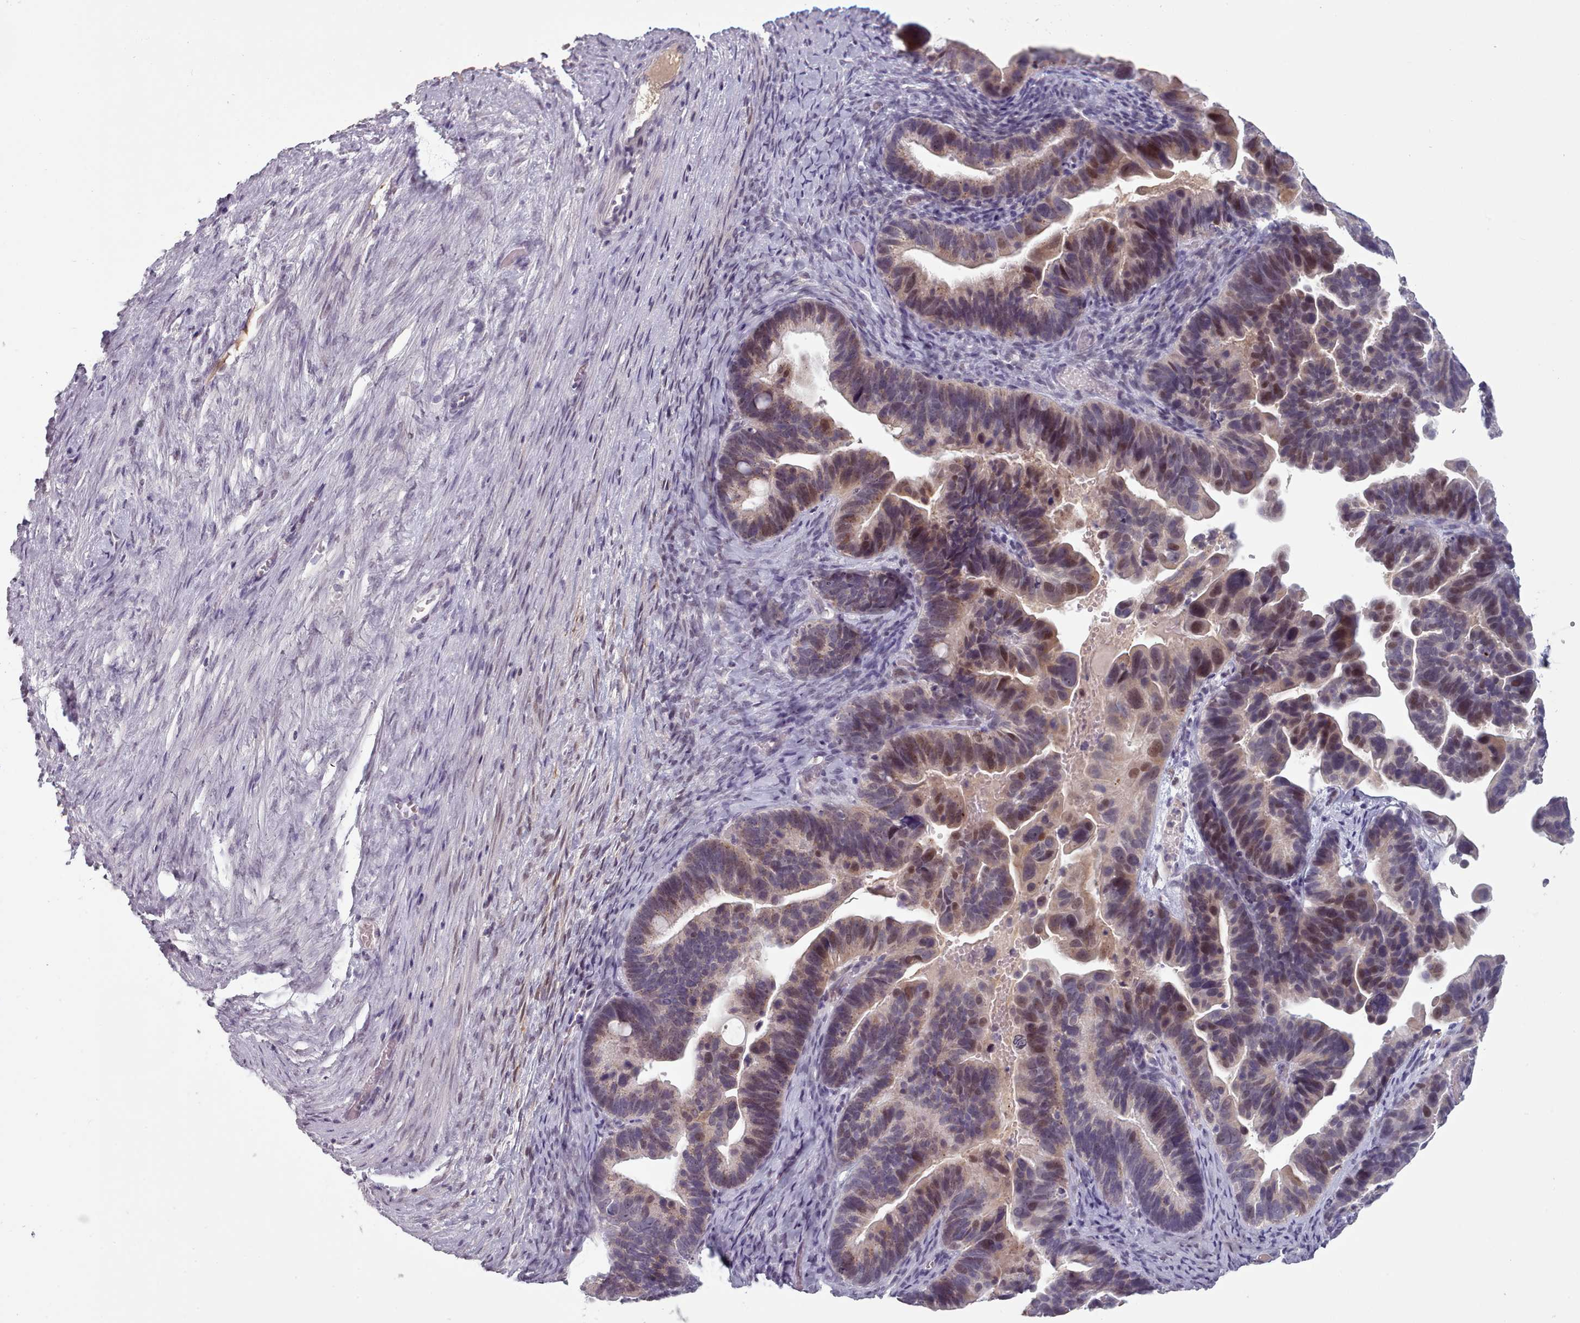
{"staining": {"intensity": "moderate", "quantity": "25%-75%", "location": "cytoplasmic/membranous,nuclear"}, "tissue": "ovarian cancer", "cell_type": "Tumor cells", "image_type": "cancer", "snomed": [{"axis": "morphology", "description": "Cystadenocarcinoma, serous, NOS"}, {"axis": "topography", "description": "Ovary"}], "caption": "Protein analysis of ovarian cancer tissue displays moderate cytoplasmic/membranous and nuclear positivity in about 25%-75% of tumor cells. The staining was performed using DAB (3,3'-diaminobenzidine) to visualize the protein expression in brown, while the nuclei were stained in blue with hematoxylin (Magnification: 20x).", "gene": "PBX4", "patient": {"sex": "female", "age": 56}}